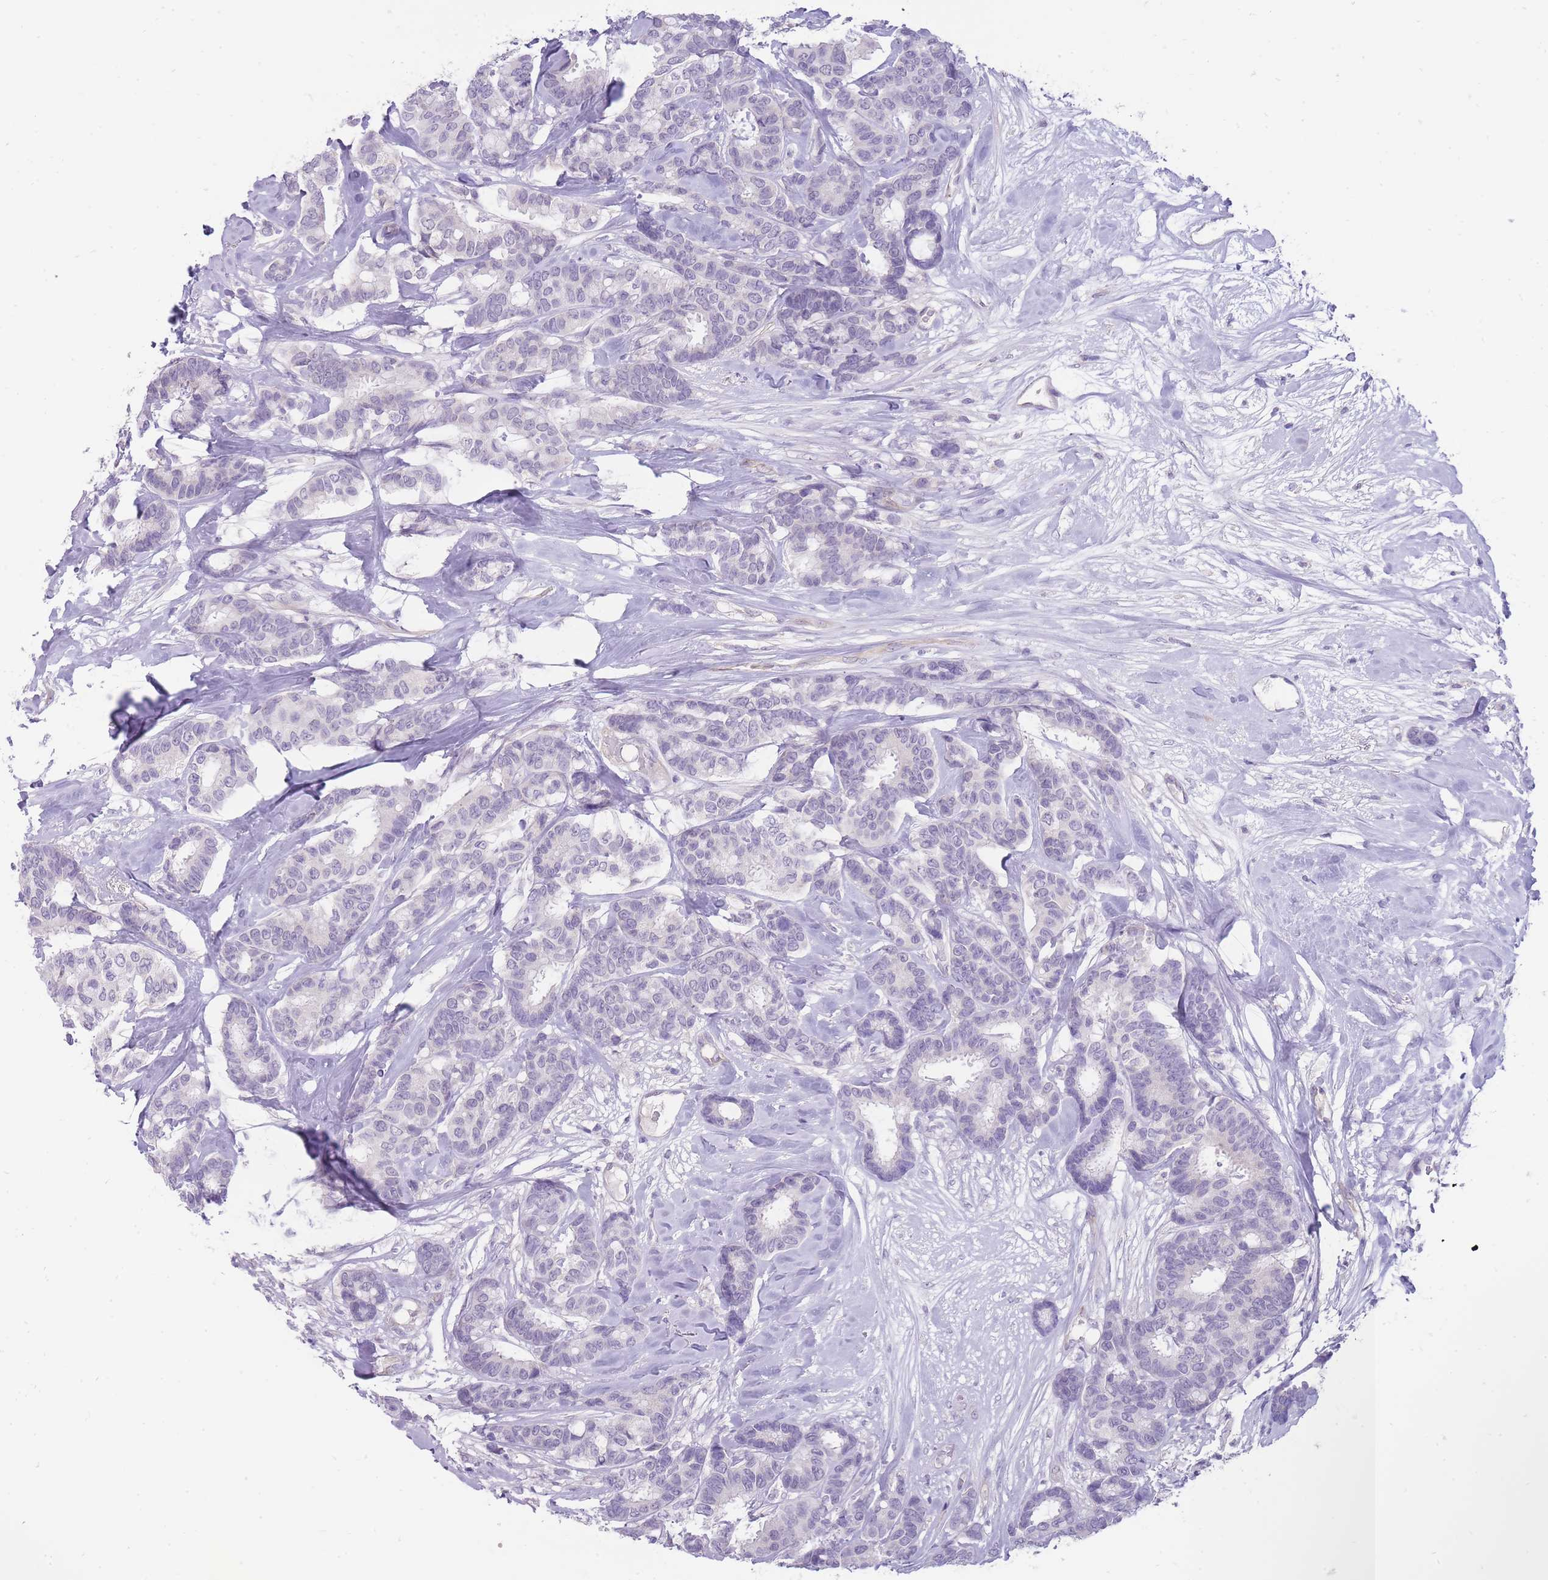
{"staining": {"intensity": "negative", "quantity": "none", "location": "none"}, "tissue": "breast cancer", "cell_type": "Tumor cells", "image_type": "cancer", "snomed": [{"axis": "morphology", "description": "Duct carcinoma"}, {"axis": "topography", "description": "Breast"}], "caption": "Breast invasive ductal carcinoma was stained to show a protein in brown. There is no significant positivity in tumor cells.", "gene": "ERICH4", "patient": {"sex": "female", "age": 87}}